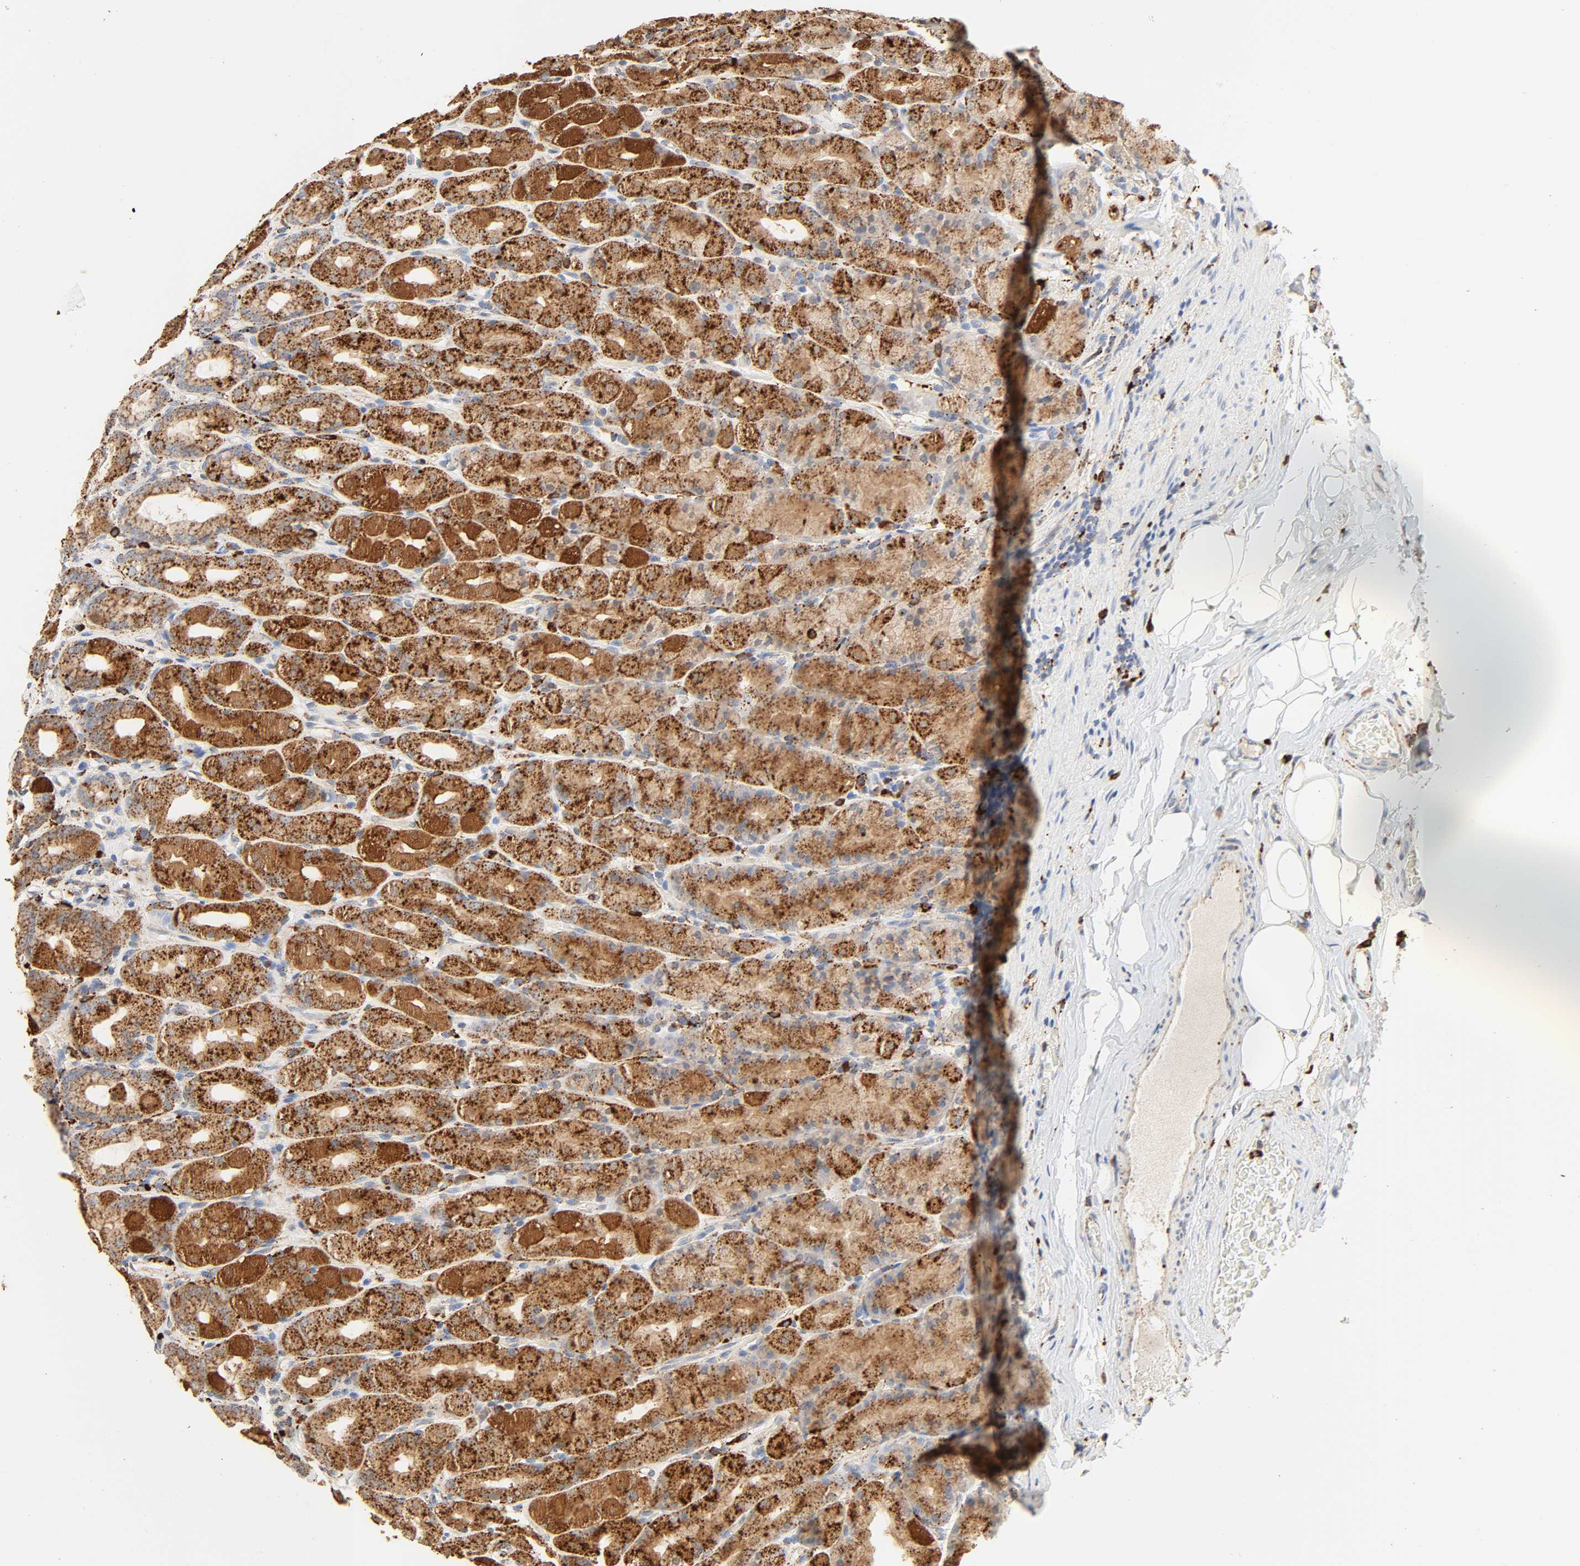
{"staining": {"intensity": "strong", "quantity": ">75%", "location": "cytoplasmic/membranous"}, "tissue": "stomach", "cell_type": "Glandular cells", "image_type": "normal", "snomed": [{"axis": "morphology", "description": "Normal tissue, NOS"}, {"axis": "topography", "description": "Stomach, upper"}], "caption": "The photomicrograph reveals immunohistochemical staining of unremarkable stomach. There is strong cytoplasmic/membranous staining is seen in approximately >75% of glandular cells.", "gene": "PSAP", "patient": {"sex": "male", "age": 68}}